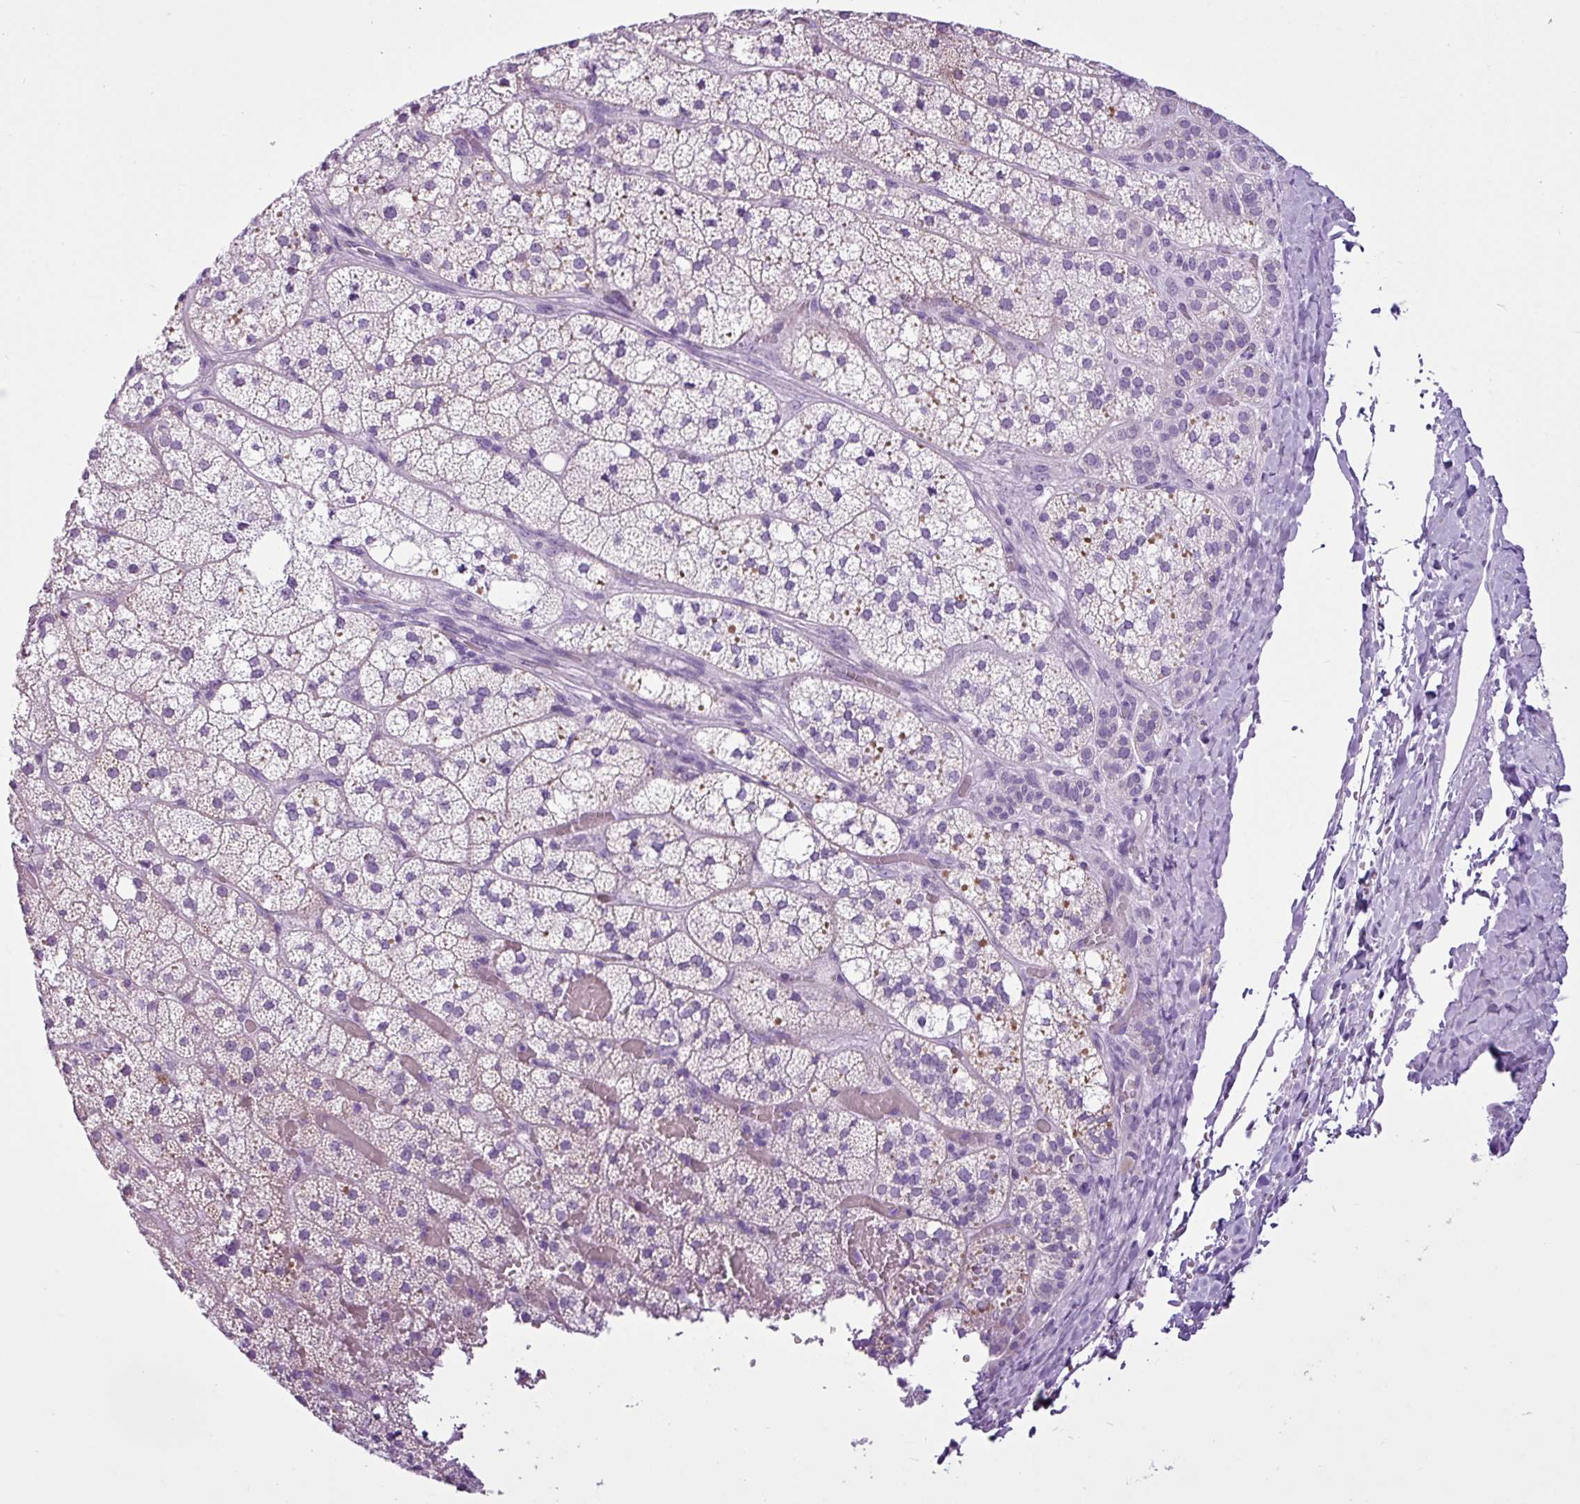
{"staining": {"intensity": "moderate", "quantity": "25%-75%", "location": "cytoplasmic/membranous"}, "tissue": "adrenal gland", "cell_type": "Glandular cells", "image_type": "normal", "snomed": [{"axis": "morphology", "description": "Normal tissue, NOS"}, {"axis": "topography", "description": "Adrenal gland"}], "caption": "Glandular cells show moderate cytoplasmic/membranous staining in approximately 25%-75% of cells in benign adrenal gland. Using DAB (3,3'-diaminobenzidine) (brown) and hematoxylin (blue) stains, captured at high magnification using brightfield microscopy.", "gene": "LILRB4", "patient": {"sex": "male", "age": 53}}